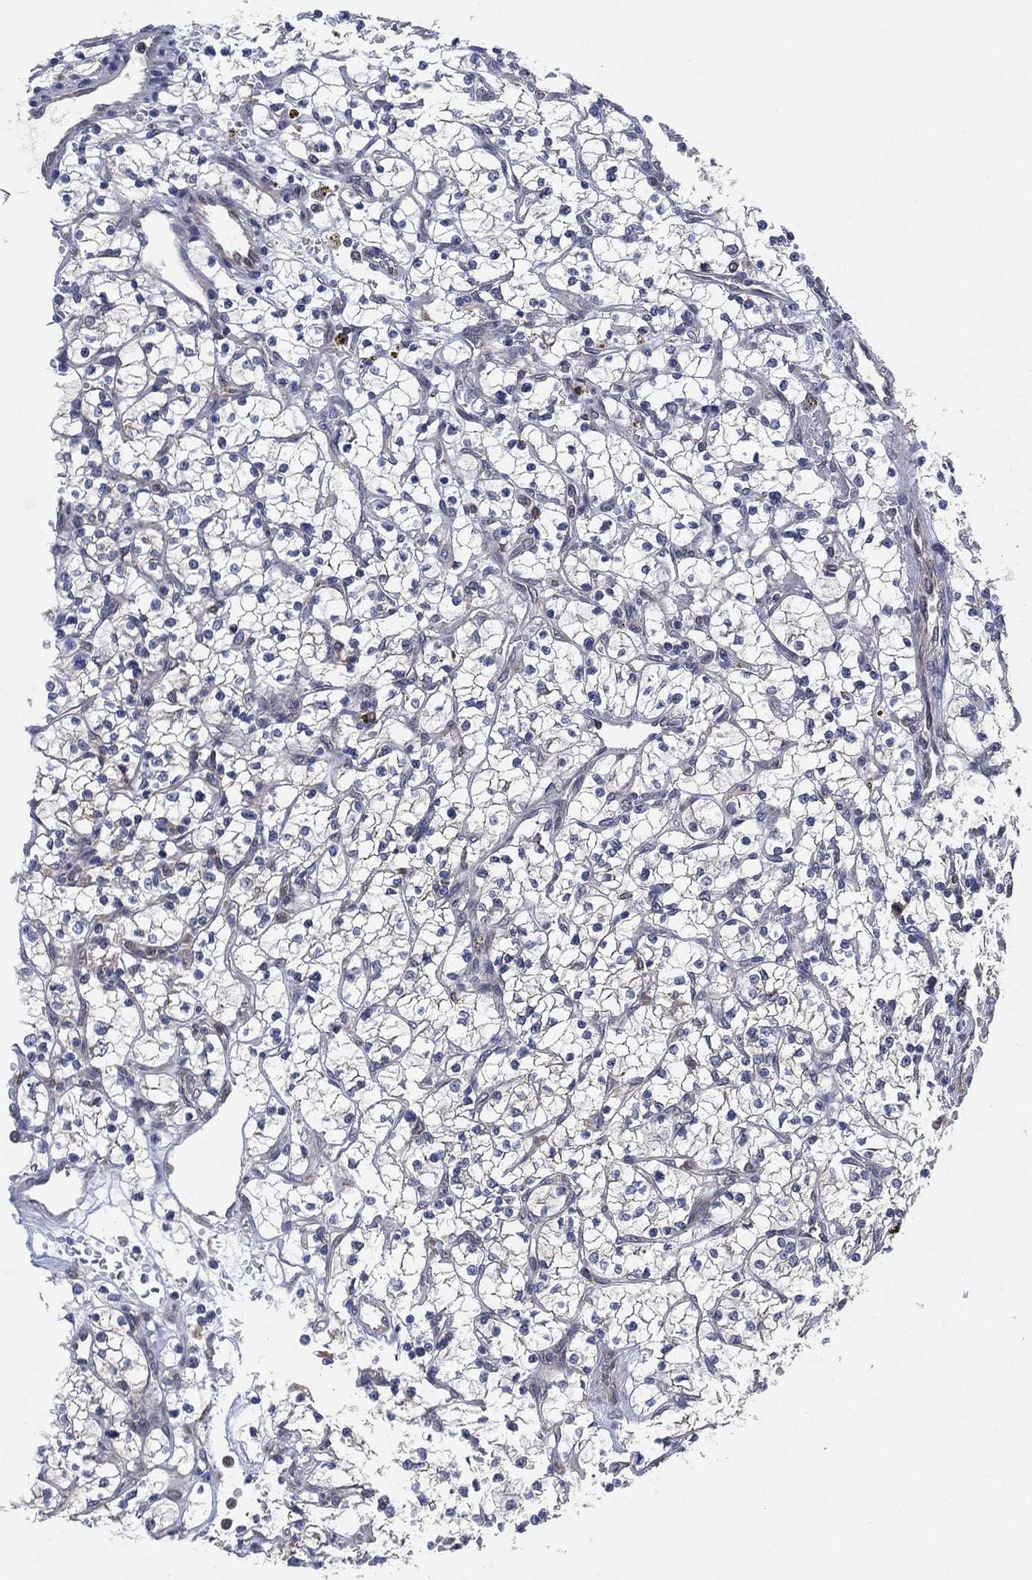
{"staining": {"intensity": "negative", "quantity": "none", "location": "none"}, "tissue": "renal cancer", "cell_type": "Tumor cells", "image_type": "cancer", "snomed": [{"axis": "morphology", "description": "Adenocarcinoma, NOS"}, {"axis": "topography", "description": "Kidney"}], "caption": "The photomicrograph demonstrates no significant positivity in tumor cells of renal cancer (adenocarcinoma). (DAB immunohistochemistry with hematoxylin counter stain).", "gene": "FES", "patient": {"sex": "female", "age": 64}}